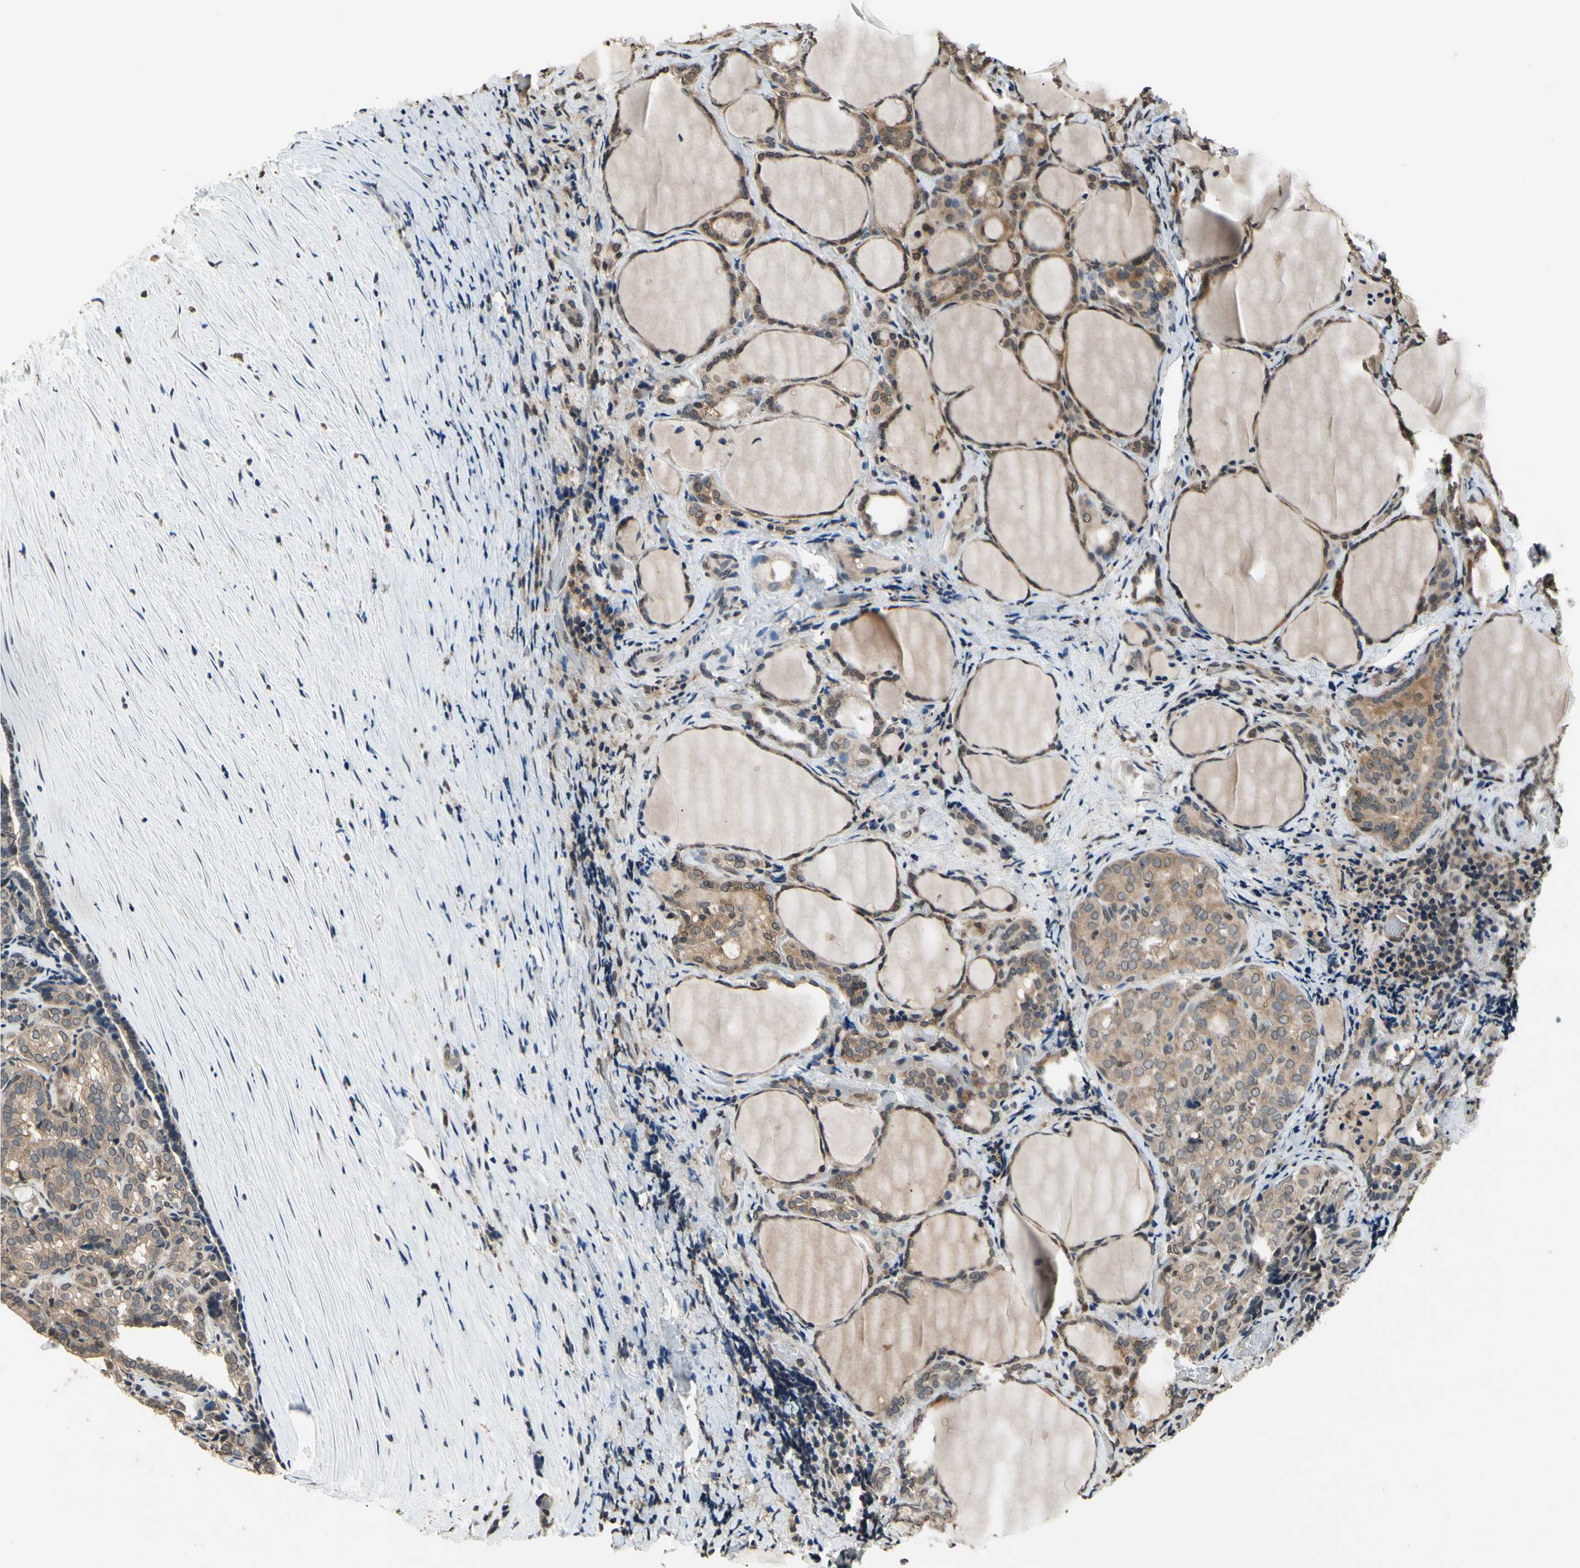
{"staining": {"intensity": "moderate", "quantity": ">75%", "location": "cytoplasmic/membranous"}, "tissue": "thyroid cancer", "cell_type": "Tumor cells", "image_type": "cancer", "snomed": [{"axis": "morphology", "description": "Normal tissue, NOS"}, {"axis": "morphology", "description": "Papillary adenocarcinoma, NOS"}, {"axis": "topography", "description": "Thyroid gland"}], "caption": "Immunohistochemistry of thyroid cancer shows medium levels of moderate cytoplasmic/membranous positivity in approximately >75% of tumor cells.", "gene": "GCLC", "patient": {"sex": "female", "age": 30}}